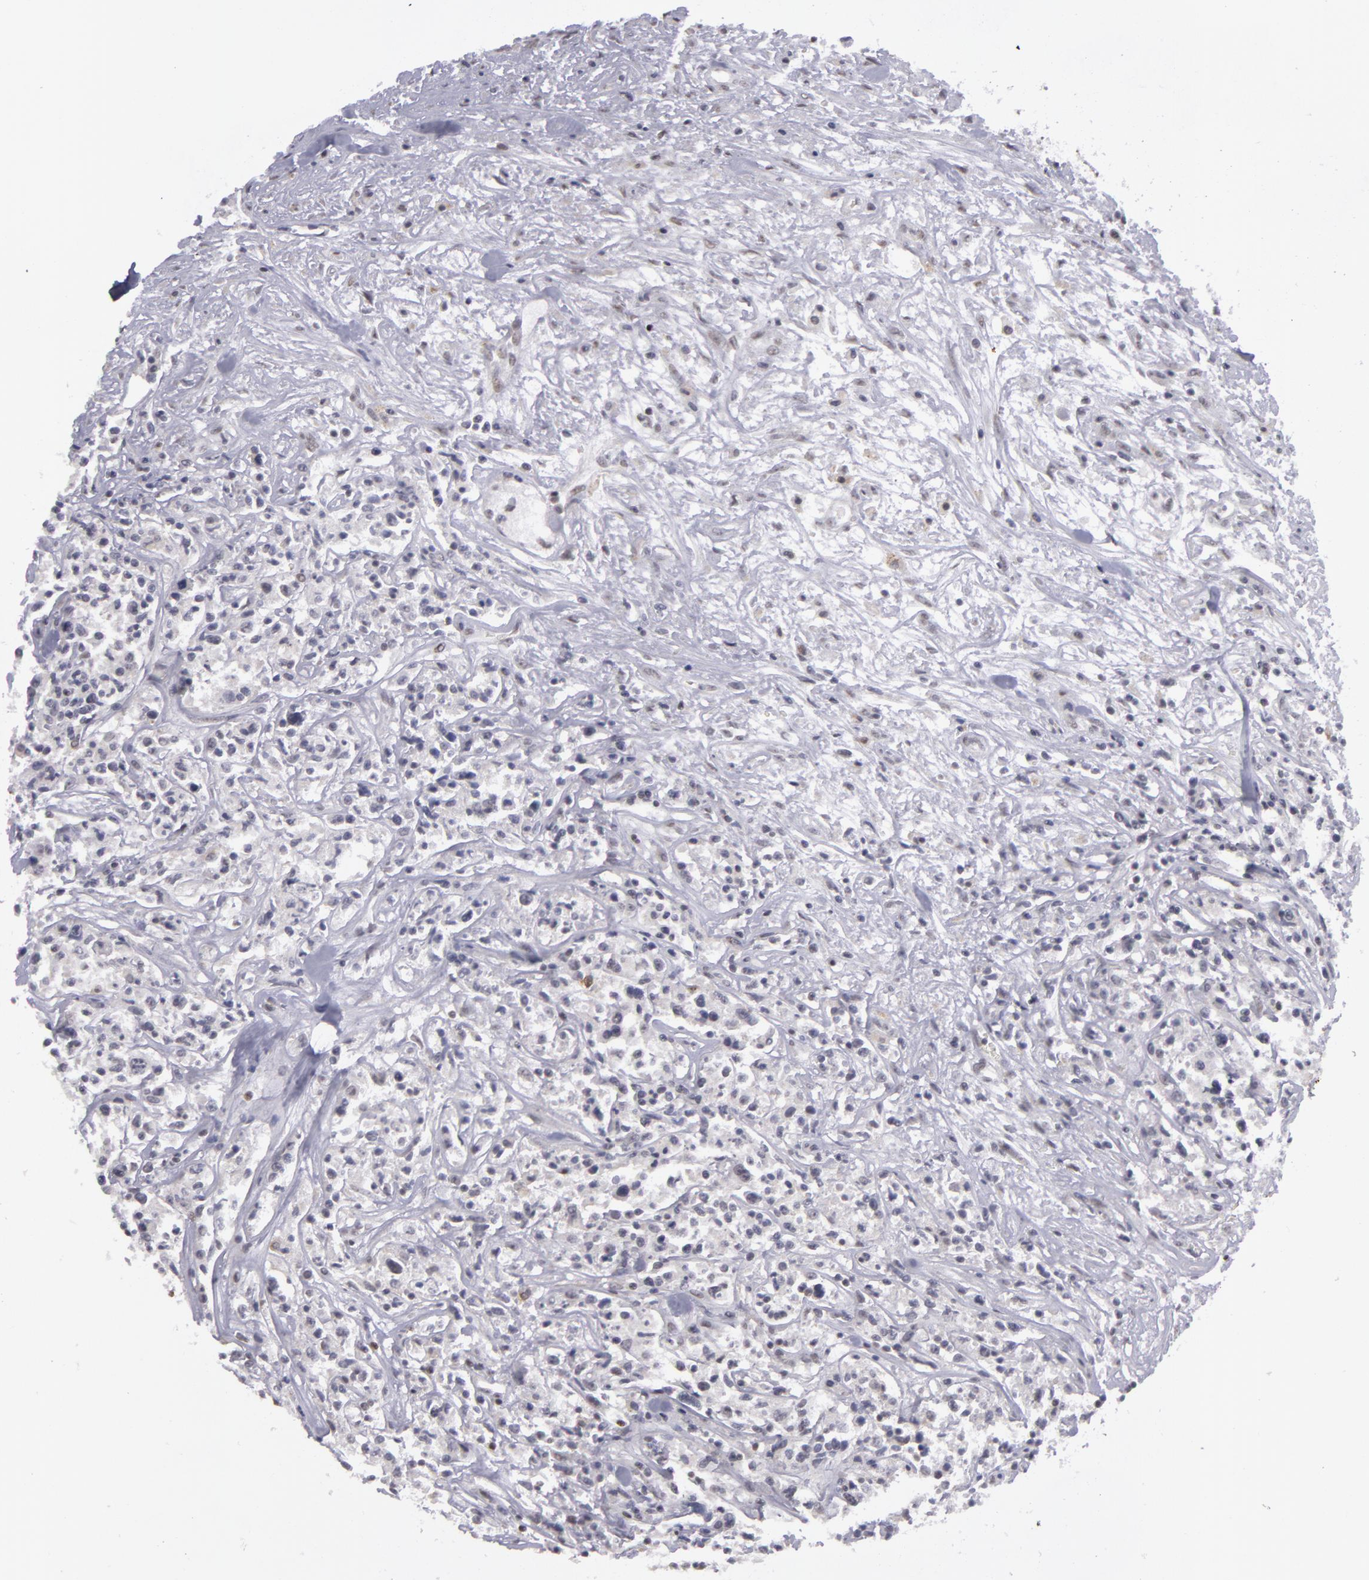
{"staining": {"intensity": "negative", "quantity": "none", "location": "none"}, "tissue": "lymphoma", "cell_type": "Tumor cells", "image_type": "cancer", "snomed": [{"axis": "morphology", "description": "Malignant lymphoma, non-Hodgkin's type, Low grade"}, {"axis": "topography", "description": "Small intestine"}], "caption": "Histopathology image shows no significant protein positivity in tumor cells of low-grade malignant lymphoma, non-Hodgkin's type.", "gene": "RRP7A", "patient": {"sex": "female", "age": 59}}